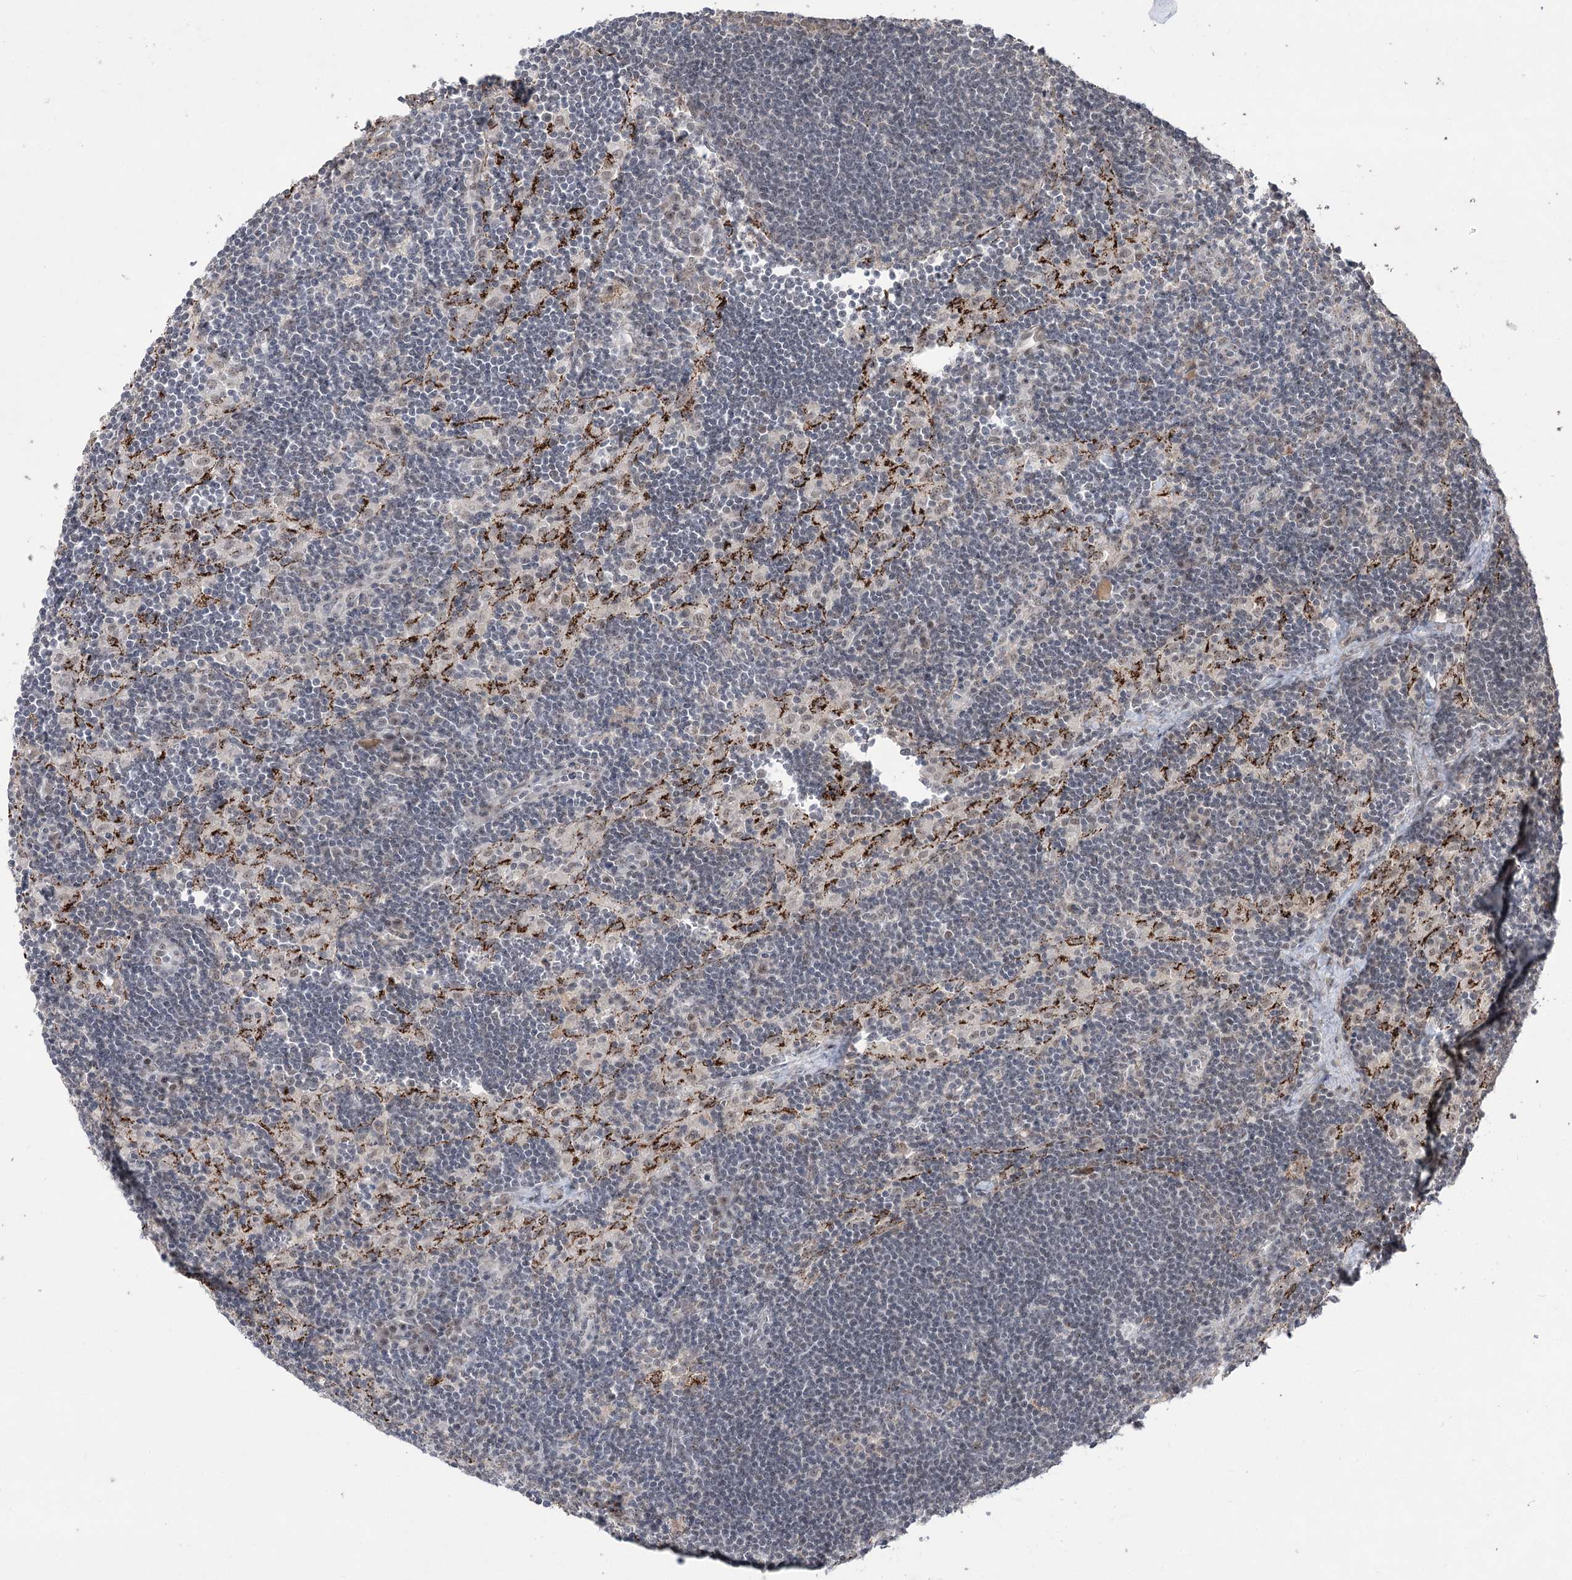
{"staining": {"intensity": "negative", "quantity": "none", "location": "none"}, "tissue": "lymph node", "cell_type": "Germinal center cells", "image_type": "normal", "snomed": [{"axis": "morphology", "description": "Normal tissue, NOS"}, {"axis": "topography", "description": "Lymph node"}], "caption": "Protein analysis of unremarkable lymph node shows no significant positivity in germinal center cells.", "gene": "ZSCAN23", "patient": {"sex": "male", "age": 24}}